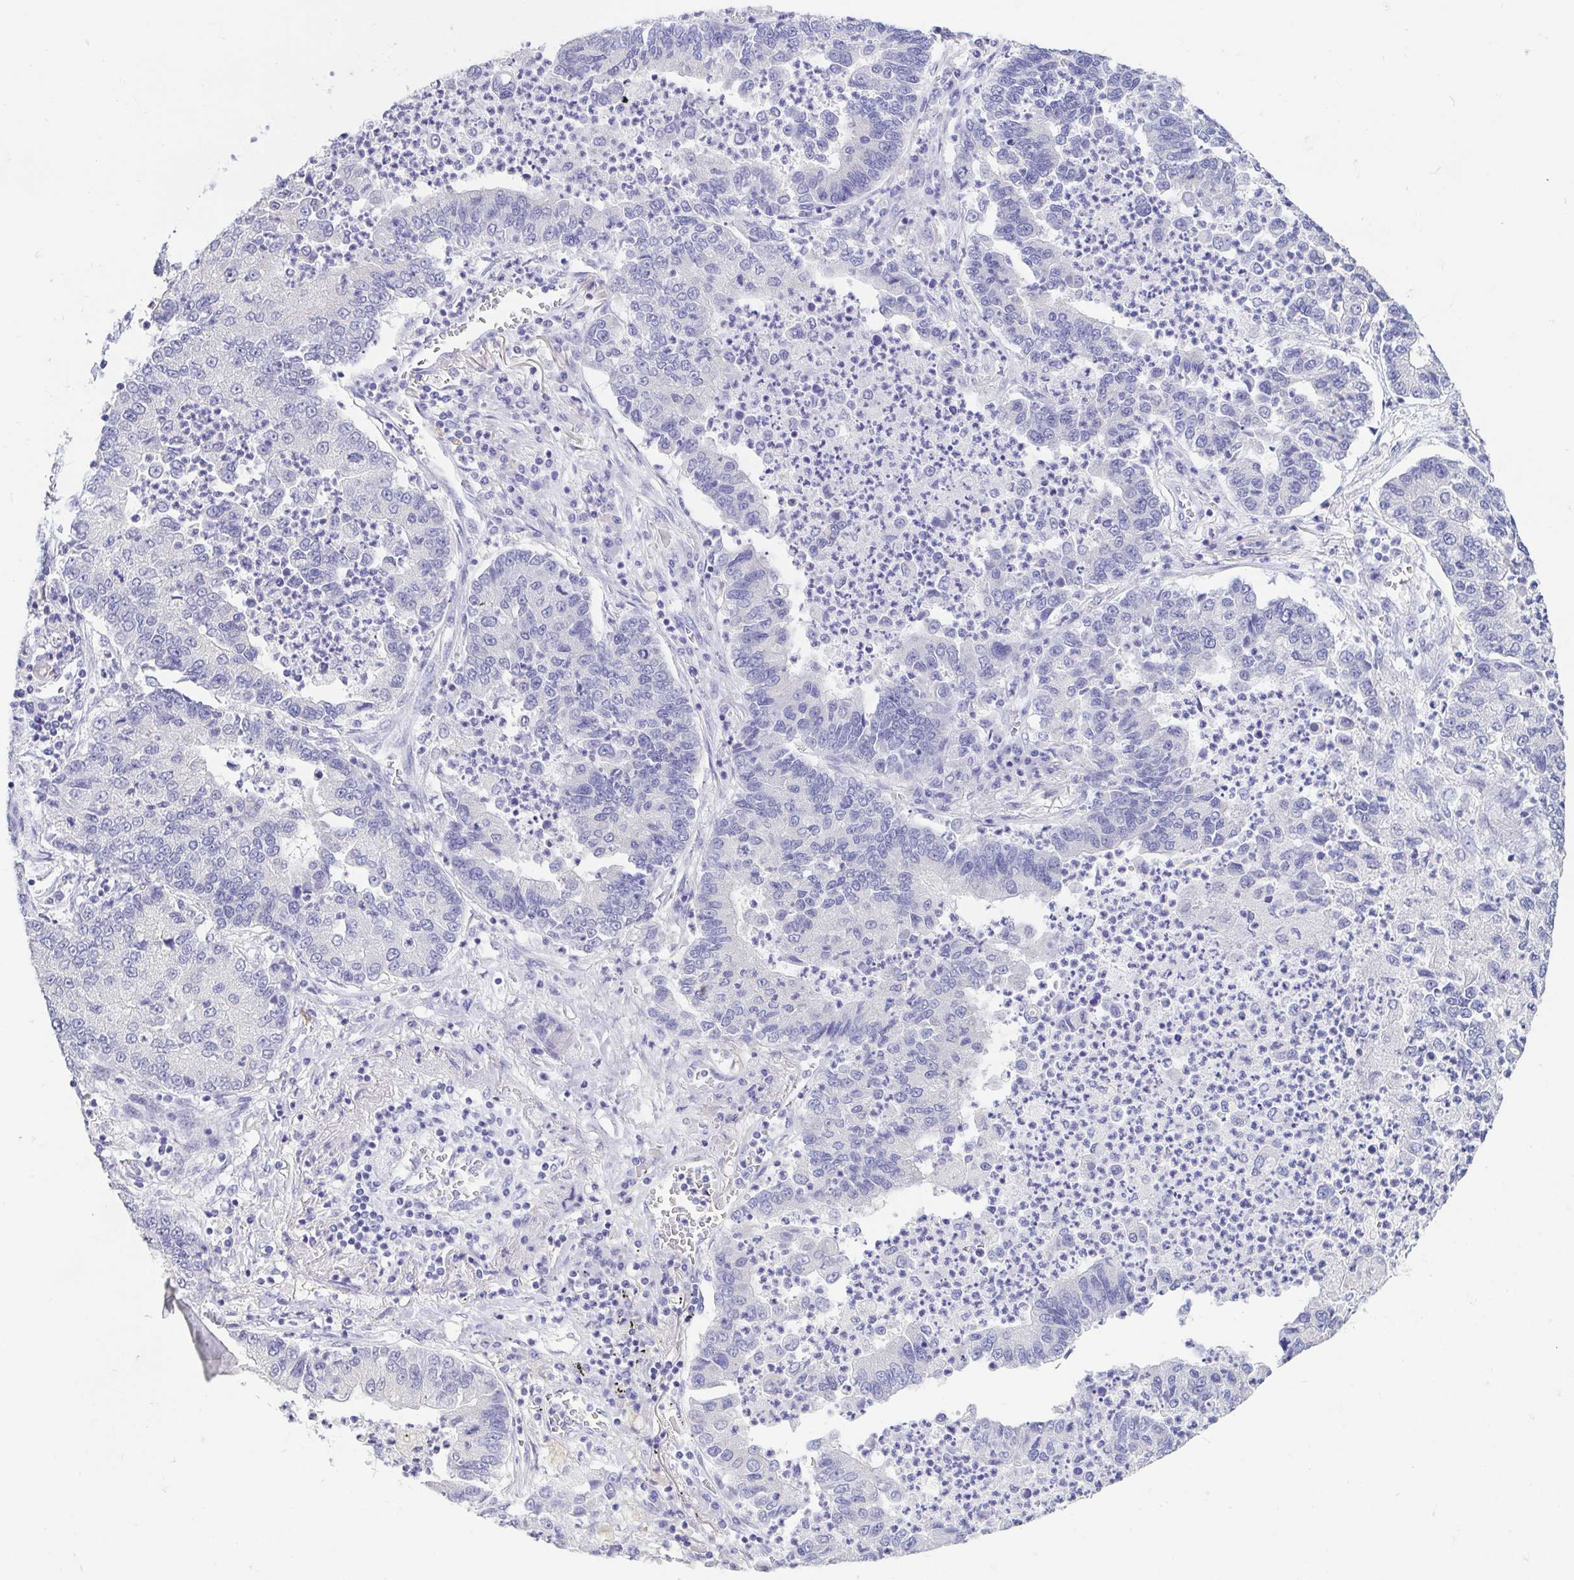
{"staining": {"intensity": "negative", "quantity": "none", "location": "none"}, "tissue": "lung cancer", "cell_type": "Tumor cells", "image_type": "cancer", "snomed": [{"axis": "morphology", "description": "Adenocarcinoma, NOS"}, {"axis": "topography", "description": "Lung"}], "caption": "IHC of lung cancer reveals no staining in tumor cells. (Stains: DAB (3,3'-diaminobenzidine) IHC with hematoxylin counter stain, Microscopy: brightfield microscopy at high magnification).", "gene": "FABP3", "patient": {"sex": "female", "age": 57}}